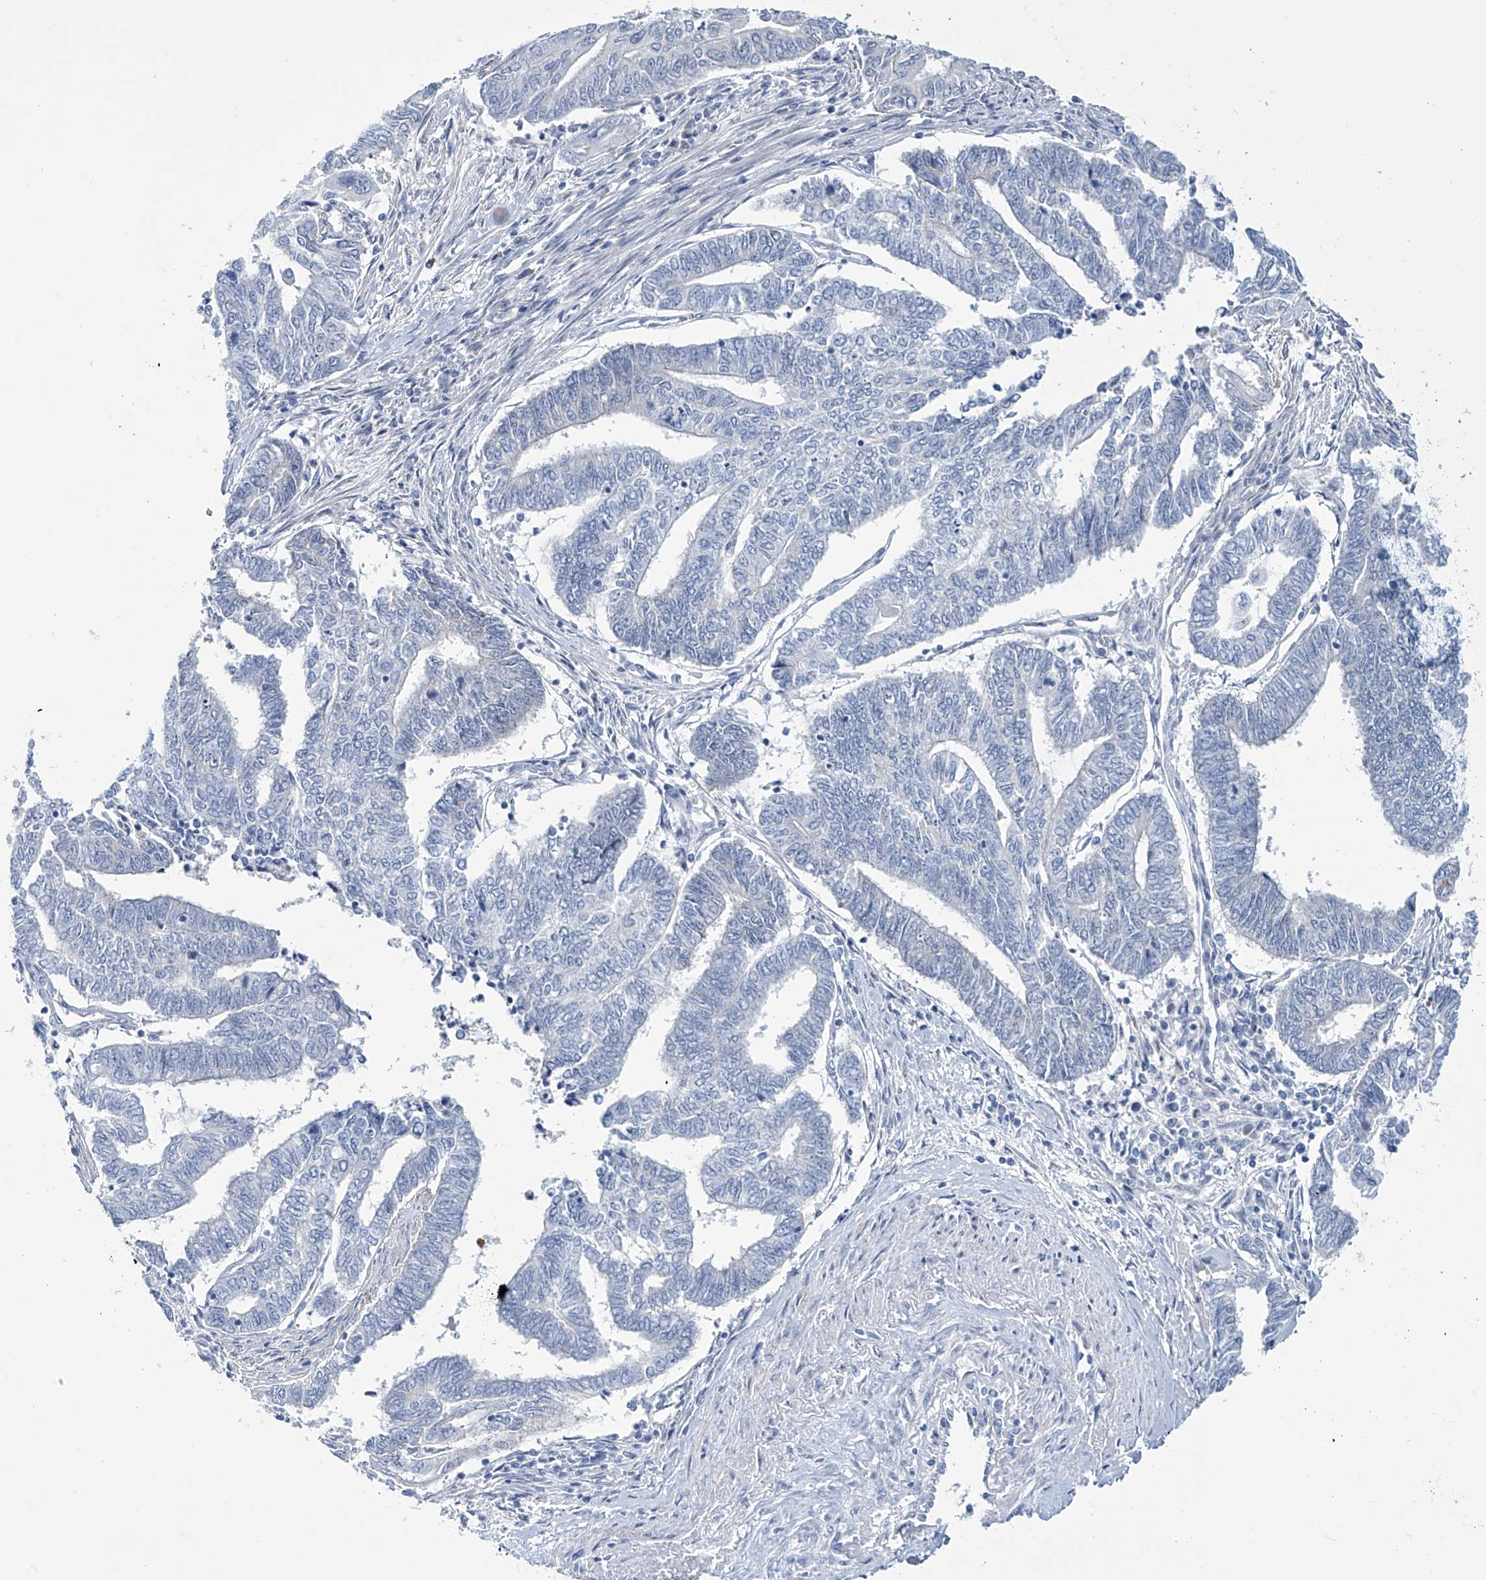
{"staining": {"intensity": "negative", "quantity": "none", "location": "none"}, "tissue": "endometrial cancer", "cell_type": "Tumor cells", "image_type": "cancer", "snomed": [{"axis": "morphology", "description": "Adenocarcinoma, NOS"}, {"axis": "topography", "description": "Uterus"}, {"axis": "topography", "description": "Endometrium"}], "caption": "Endometrial adenocarcinoma stained for a protein using immunohistochemistry displays no expression tumor cells.", "gene": "TRIM60", "patient": {"sex": "female", "age": 70}}